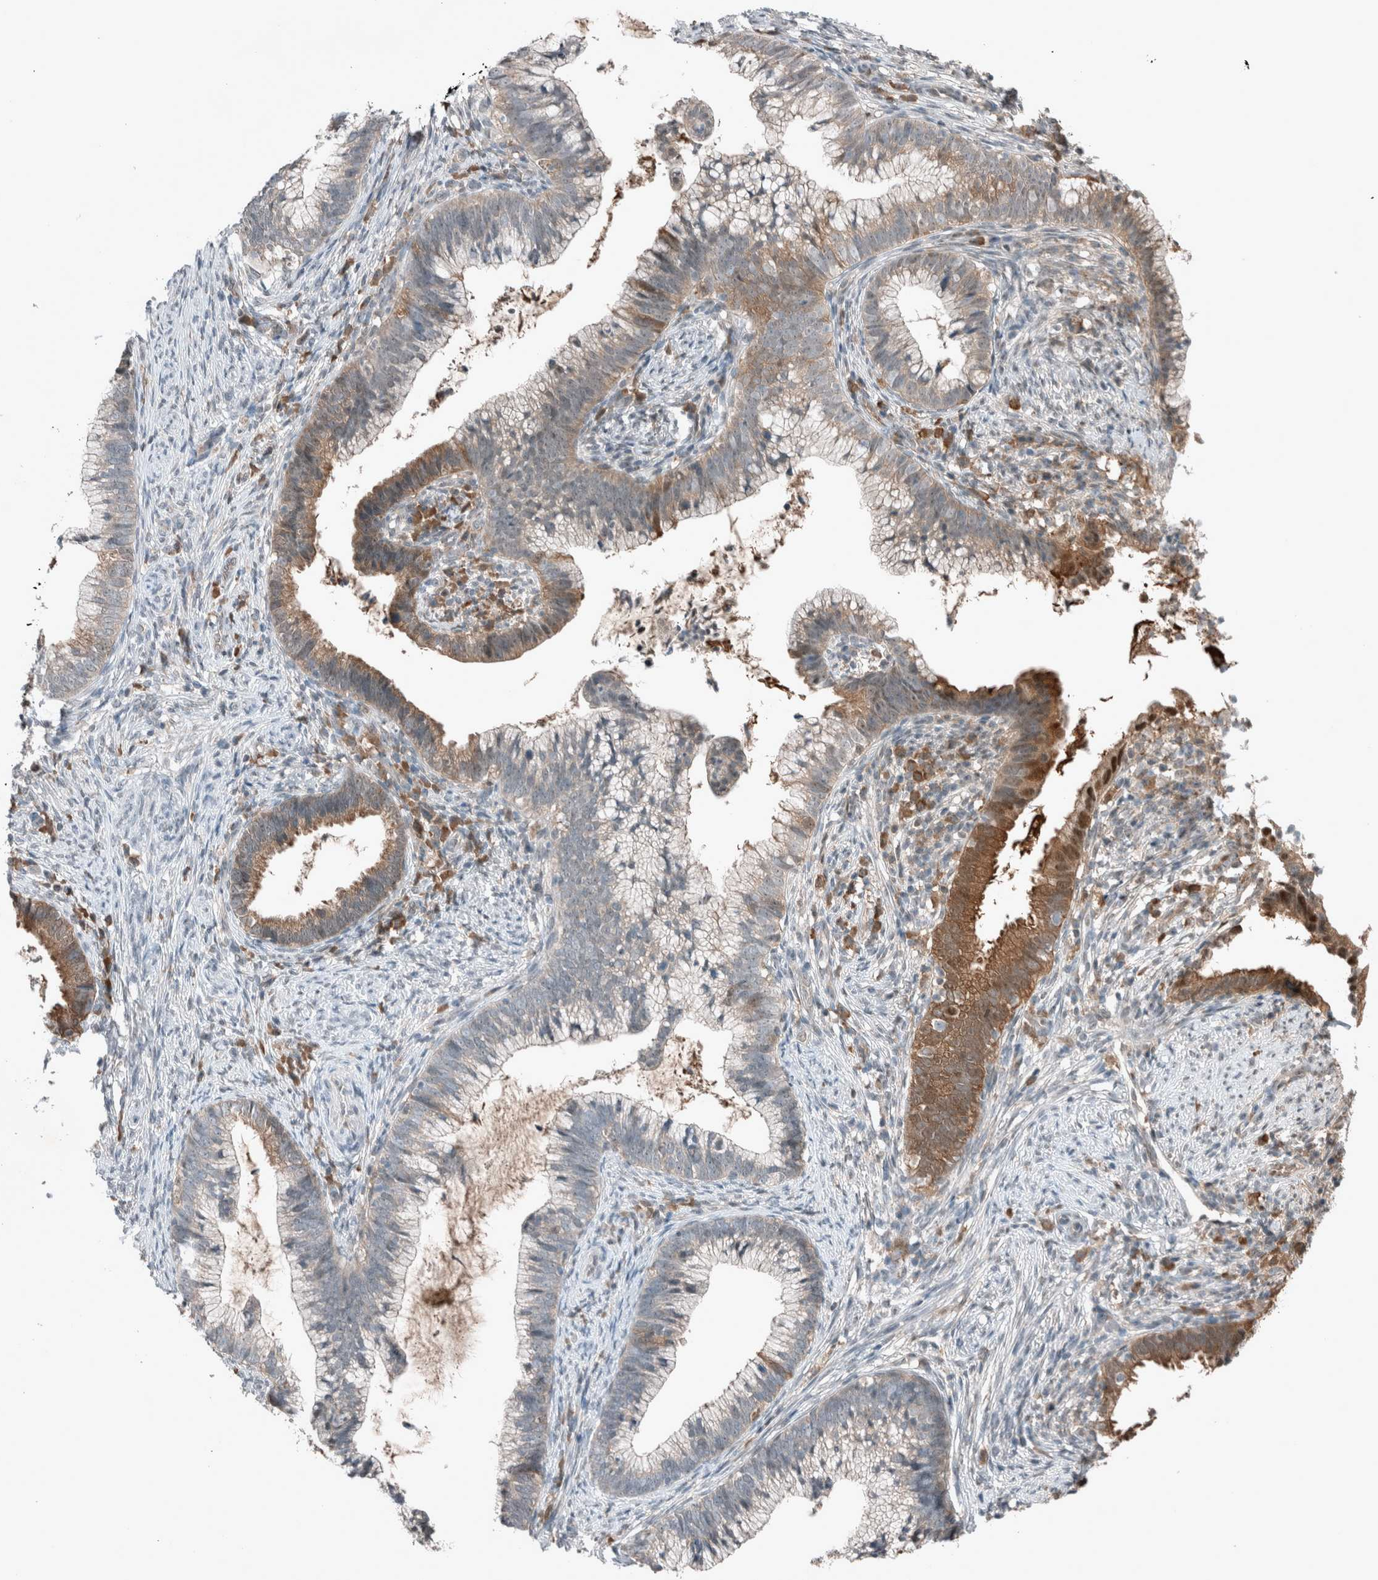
{"staining": {"intensity": "moderate", "quantity": "<25%", "location": "cytoplasmic/membranous"}, "tissue": "cervical cancer", "cell_type": "Tumor cells", "image_type": "cancer", "snomed": [{"axis": "morphology", "description": "Adenocarcinoma, NOS"}, {"axis": "topography", "description": "Cervix"}], "caption": "DAB immunohistochemical staining of human cervical cancer (adenocarcinoma) shows moderate cytoplasmic/membranous protein expression in about <25% of tumor cells.", "gene": "RALGDS", "patient": {"sex": "female", "age": 36}}